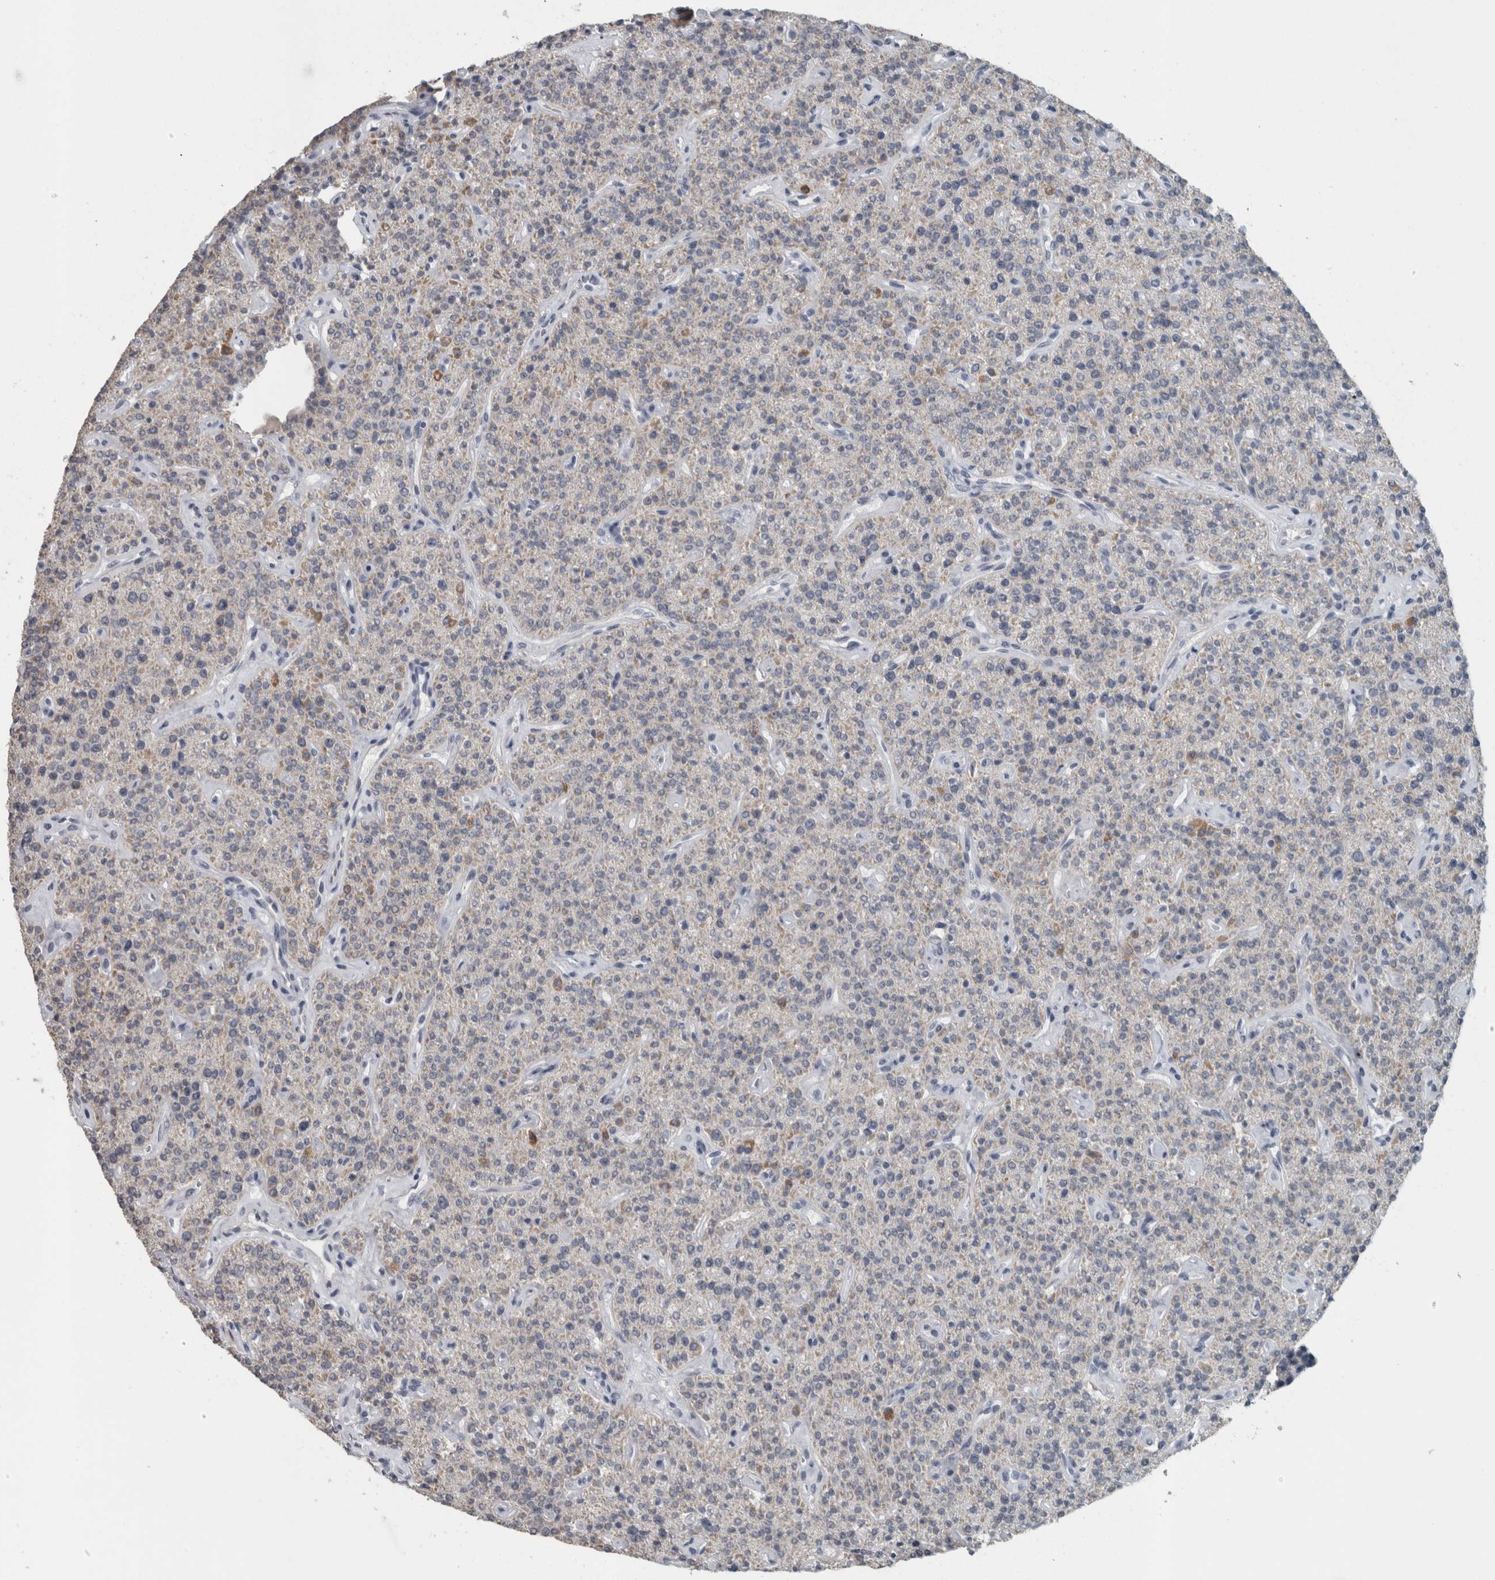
{"staining": {"intensity": "moderate", "quantity": "25%-75%", "location": "cytoplasmic/membranous"}, "tissue": "parathyroid gland", "cell_type": "Glandular cells", "image_type": "normal", "snomed": [{"axis": "morphology", "description": "Normal tissue, NOS"}, {"axis": "topography", "description": "Parathyroid gland"}], "caption": "DAB immunohistochemical staining of benign parathyroid gland exhibits moderate cytoplasmic/membranous protein expression in about 25%-75% of glandular cells.", "gene": "ACSF2", "patient": {"sex": "male", "age": 46}}